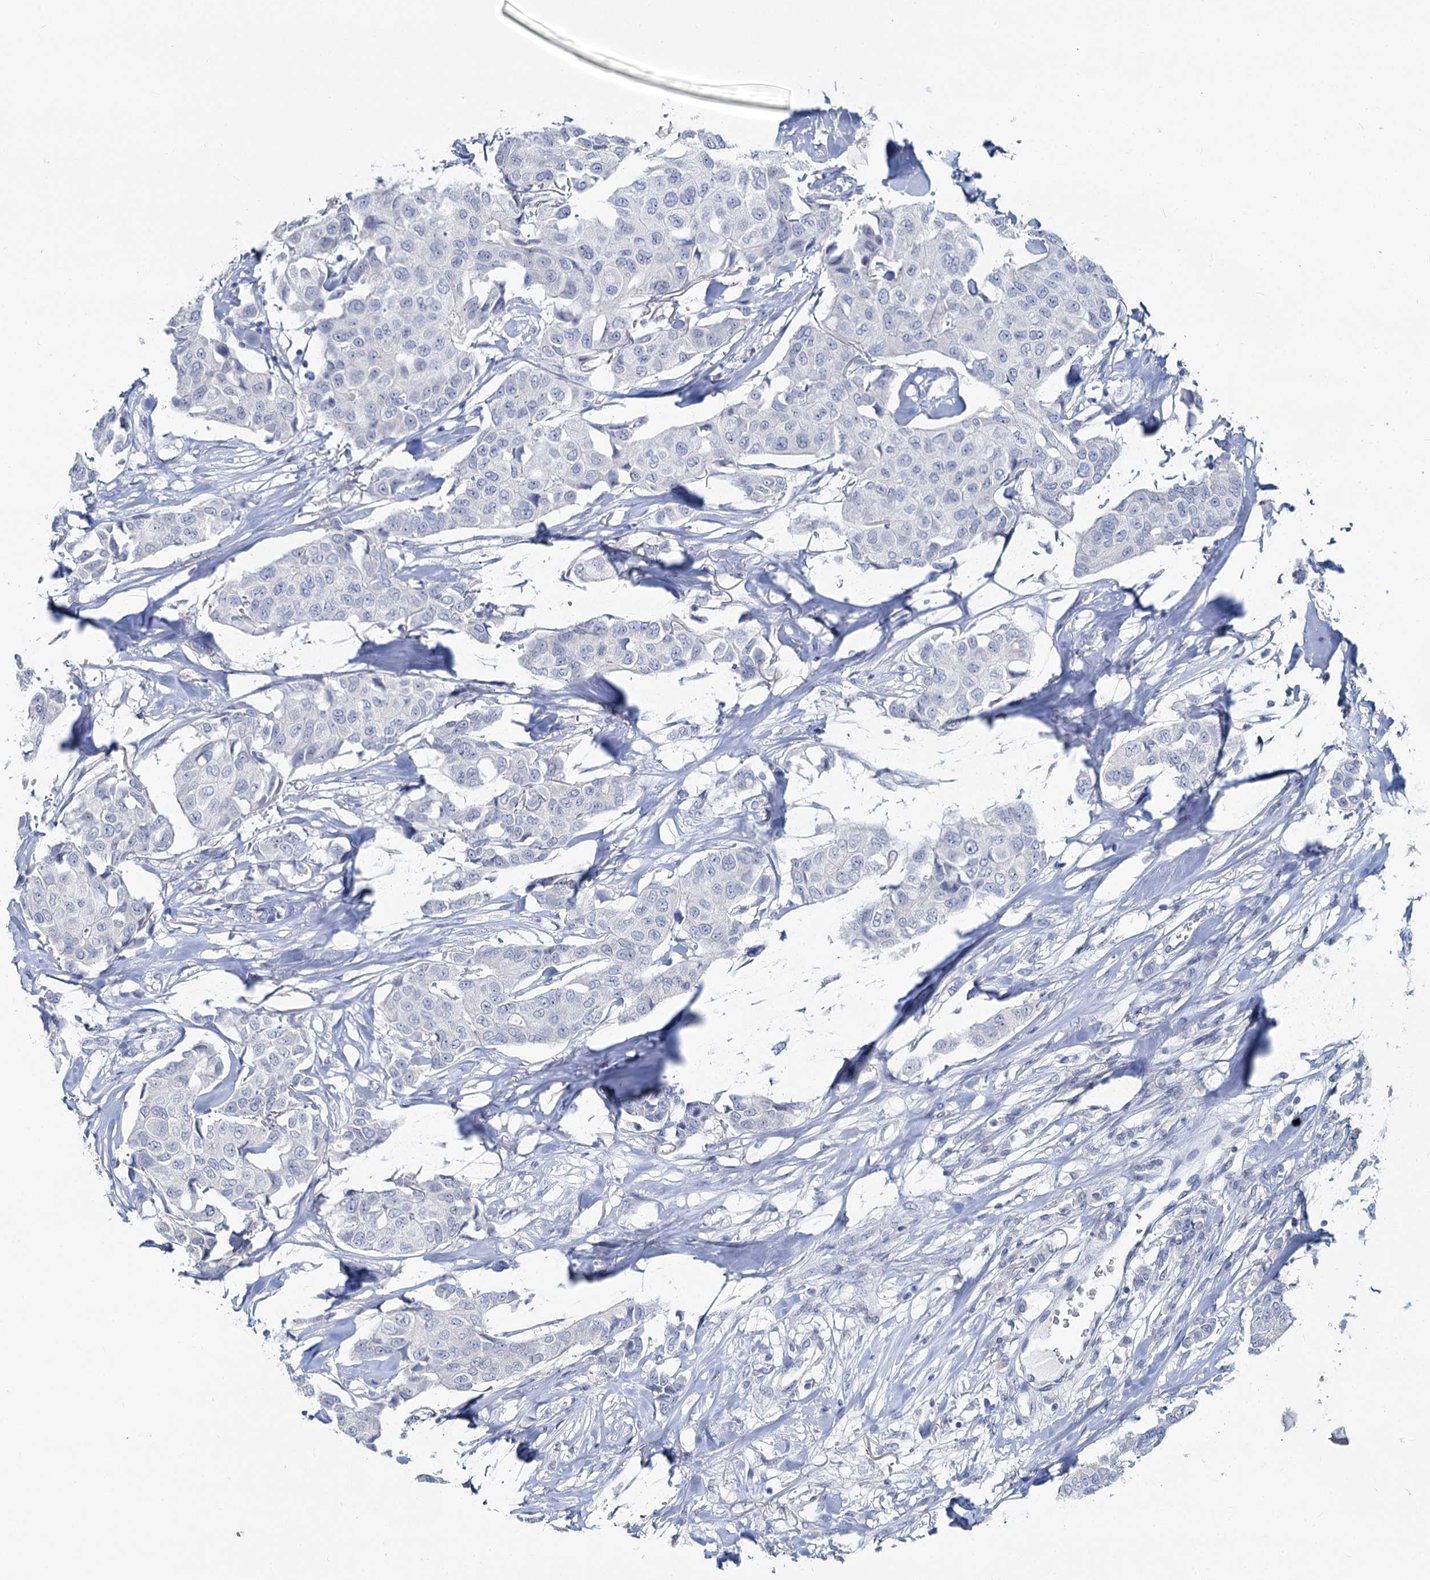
{"staining": {"intensity": "negative", "quantity": "none", "location": "none"}, "tissue": "breast cancer", "cell_type": "Tumor cells", "image_type": "cancer", "snomed": [{"axis": "morphology", "description": "Duct carcinoma"}, {"axis": "topography", "description": "Breast"}], "caption": "An immunohistochemistry (IHC) micrograph of invasive ductal carcinoma (breast) is shown. There is no staining in tumor cells of invasive ductal carcinoma (breast).", "gene": "CHGA", "patient": {"sex": "female", "age": 80}}